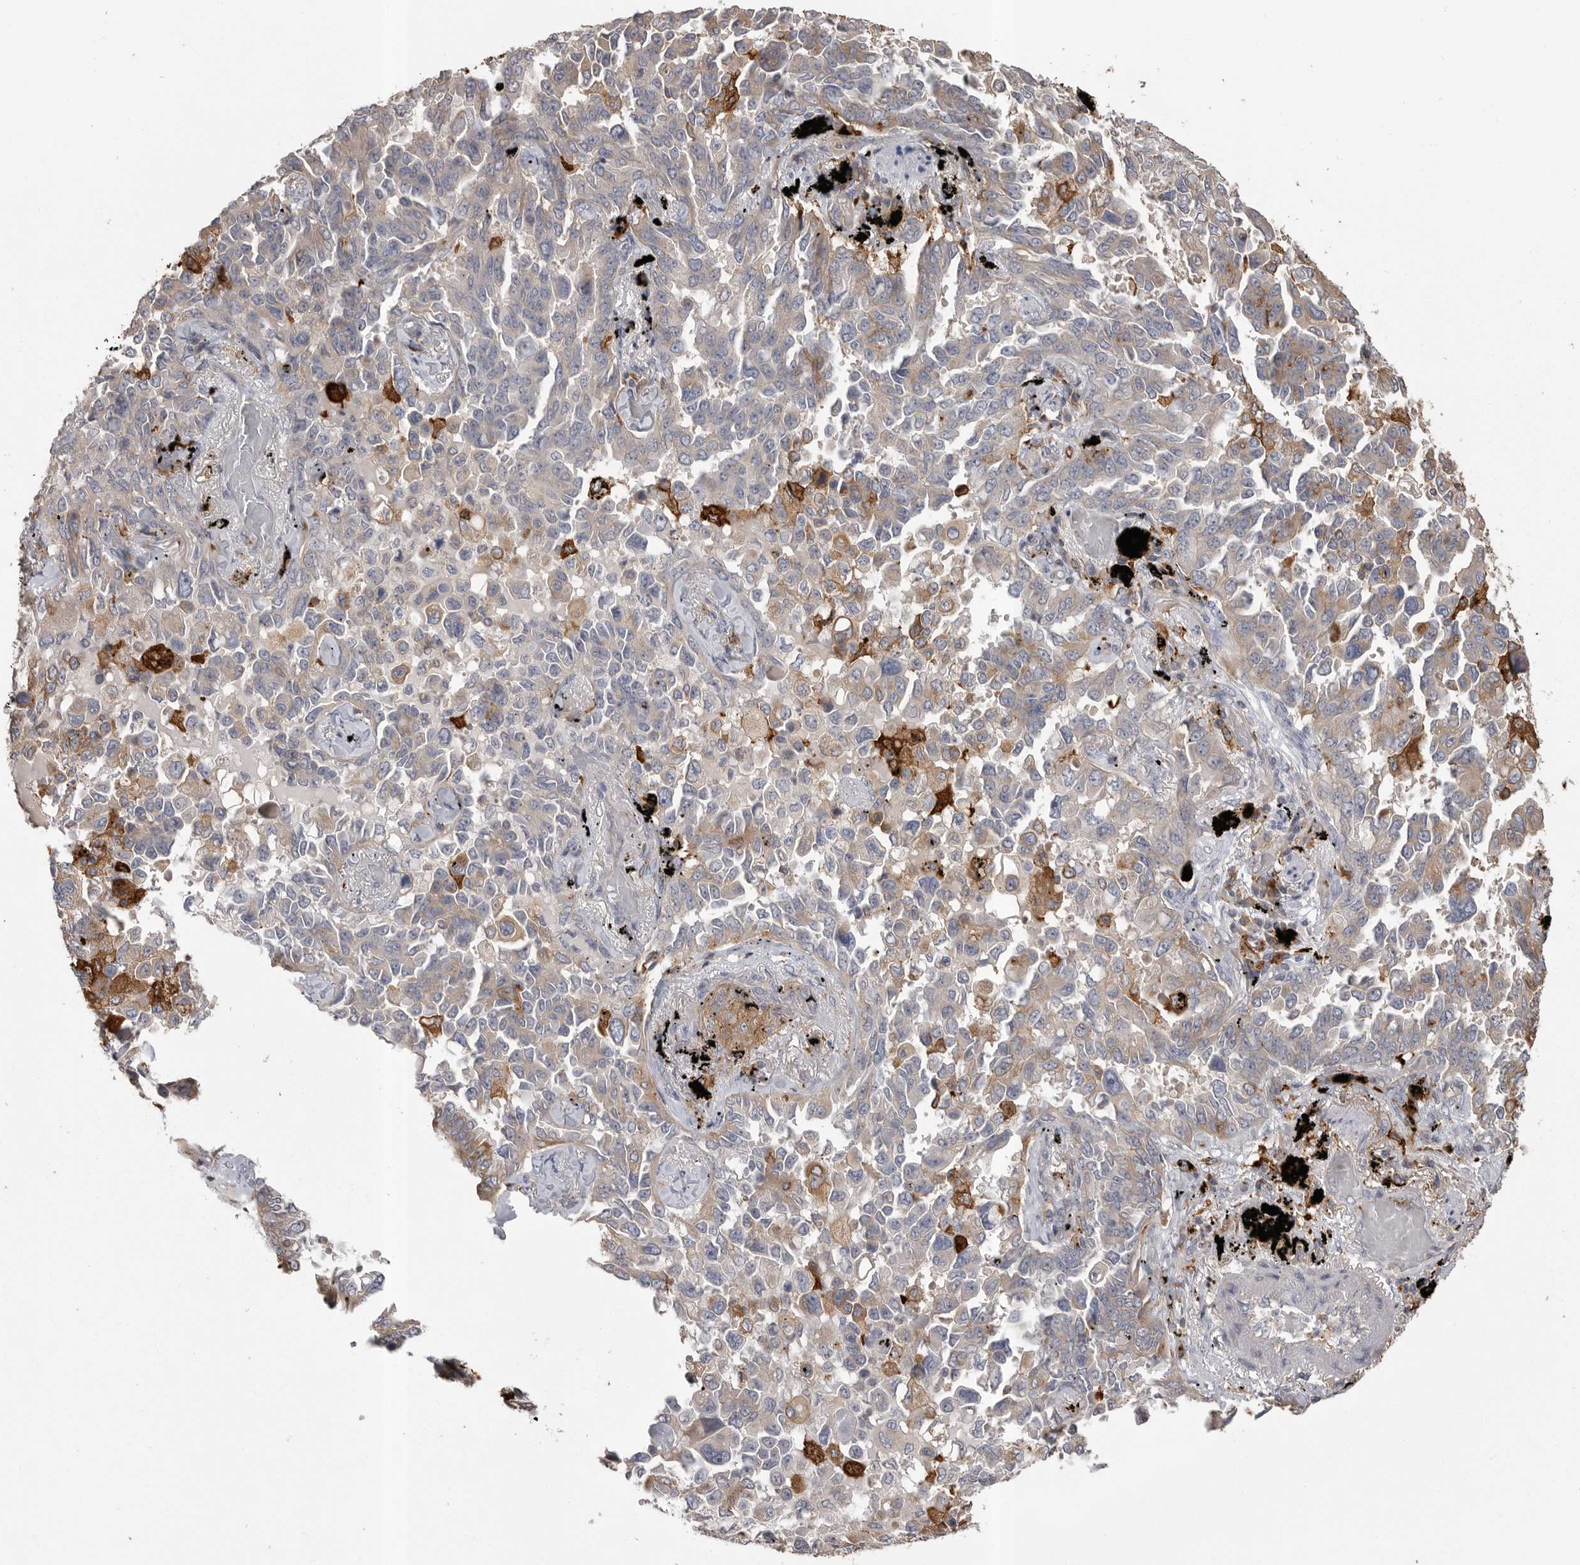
{"staining": {"intensity": "weak", "quantity": "25%-75%", "location": "cytoplasmic/membranous"}, "tissue": "lung cancer", "cell_type": "Tumor cells", "image_type": "cancer", "snomed": [{"axis": "morphology", "description": "Adenocarcinoma, NOS"}, {"axis": "topography", "description": "Lung"}], "caption": "Lung adenocarcinoma stained for a protein (brown) exhibits weak cytoplasmic/membranous positive positivity in about 25%-75% of tumor cells.", "gene": "CMTM6", "patient": {"sex": "female", "age": 67}}